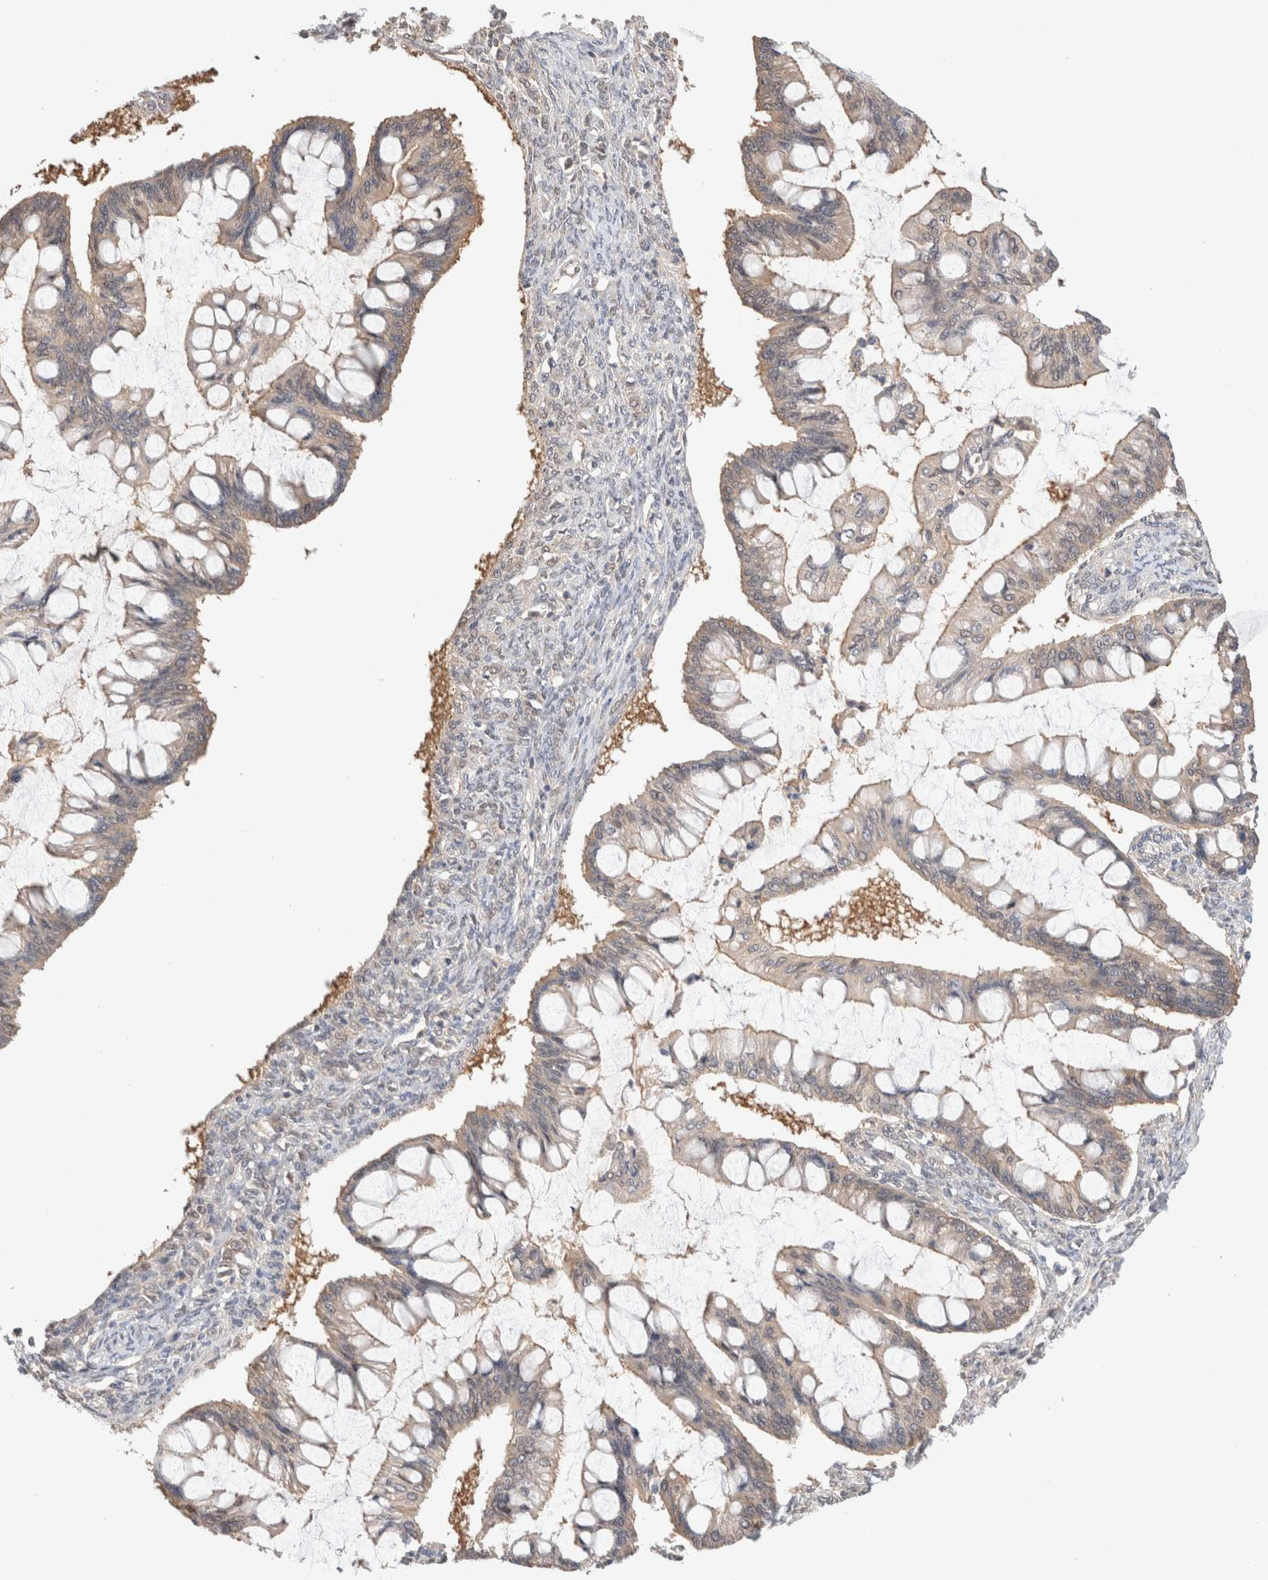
{"staining": {"intensity": "weak", "quantity": "25%-75%", "location": "cytoplasmic/membranous"}, "tissue": "ovarian cancer", "cell_type": "Tumor cells", "image_type": "cancer", "snomed": [{"axis": "morphology", "description": "Cystadenocarcinoma, mucinous, NOS"}, {"axis": "topography", "description": "Ovary"}], "caption": "Immunohistochemistry (IHC) staining of ovarian cancer (mucinous cystadenocarcinoma), which shows low levels of weak cytoplasmic/membranous expression in approximately 25%-75% of tumor cells indicating weak cytoplasmic/membranous protein staining. The staining was performed using DAB (3,3'-diaminobenzidine) (brown) for protein detection and nuclei were counterstained in hematoxylin (blue).", "gene": "C17orf97", "patient": {"sex": "female", "age": 73}}